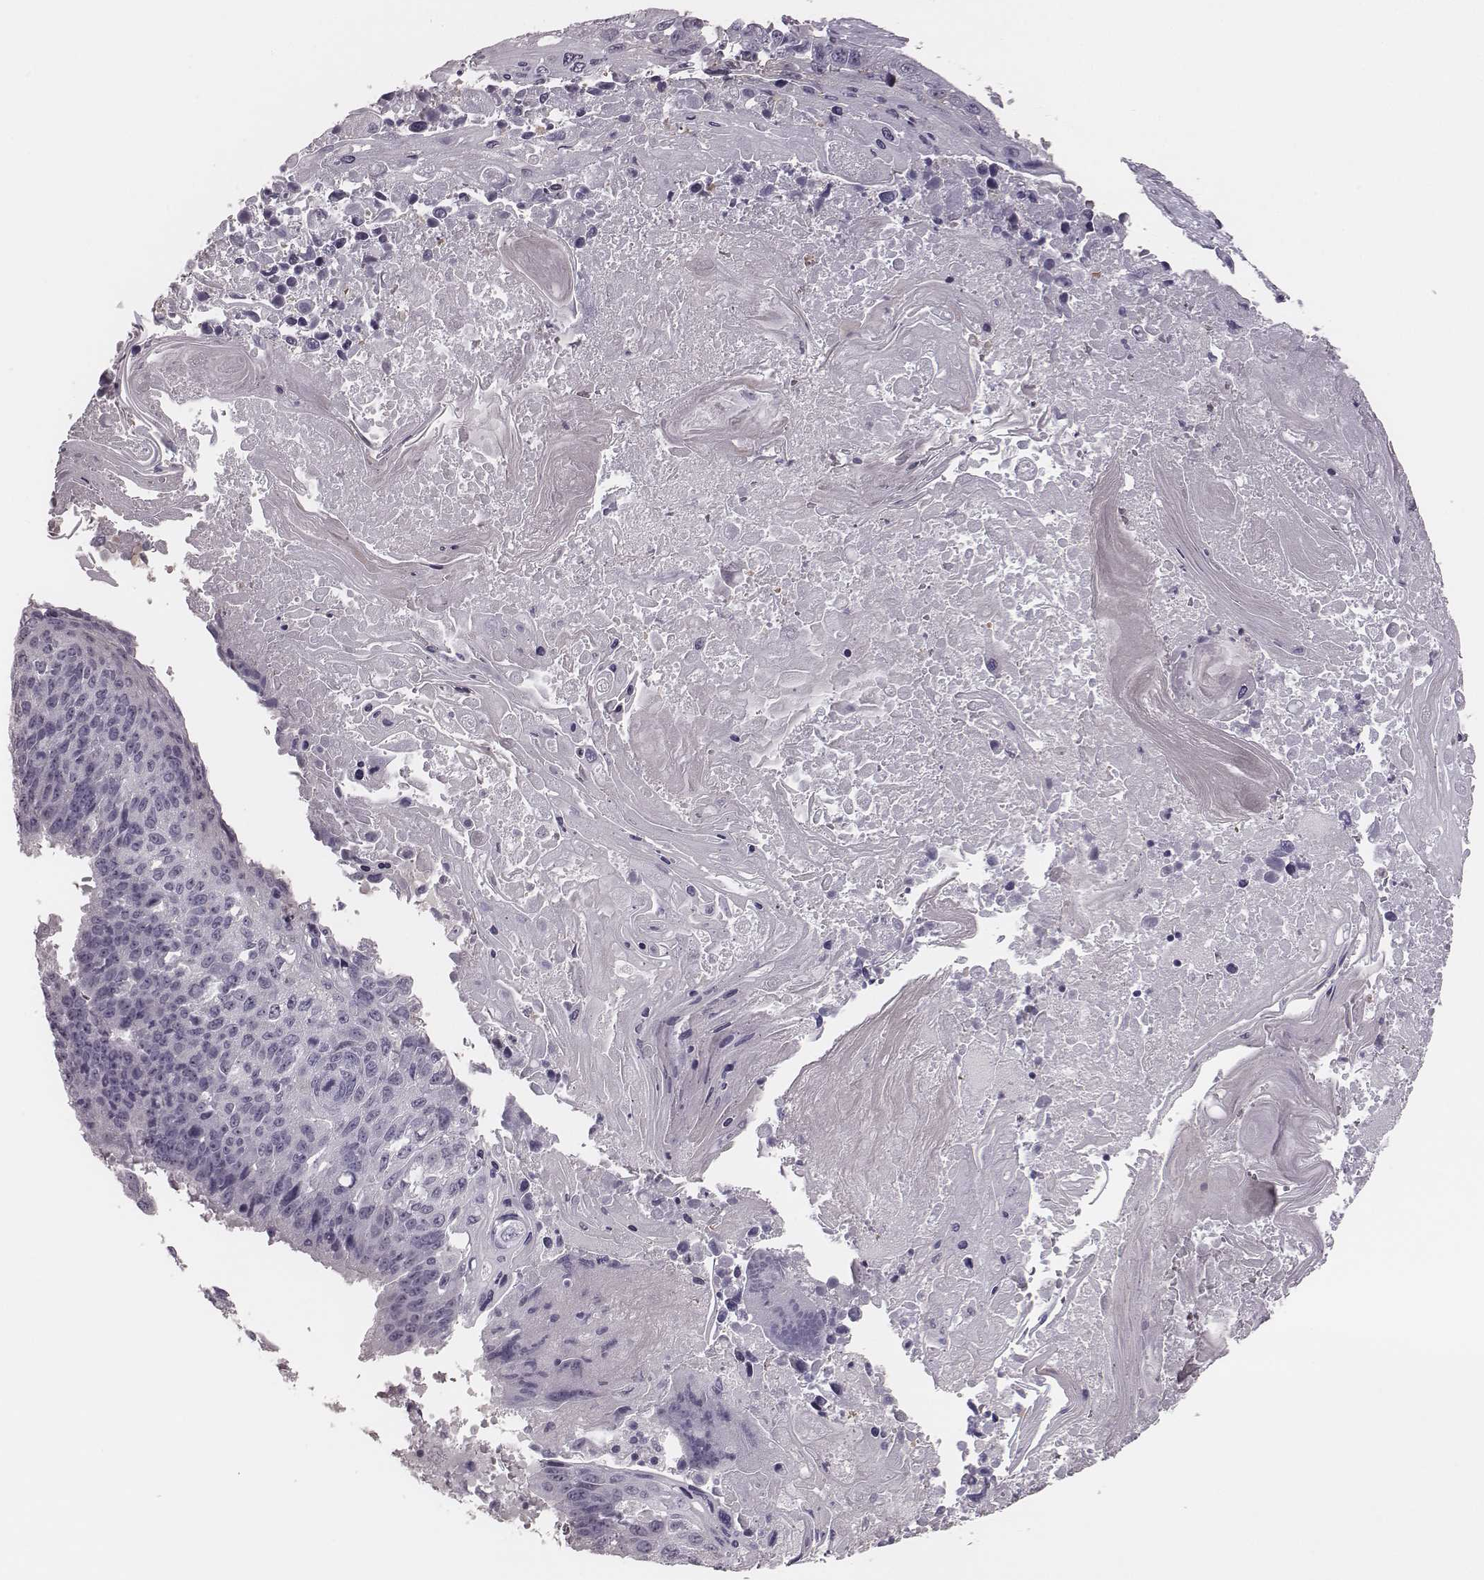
{"staining": {"intensity": "negative", "quantity": "none", "location": "none"}, "tissue": "lung cancer", "cell_type": "Tumor cells", "image_type": "cancer", "snomed": [{"axis": "morphology", "description": "Squamous cell carcinoma, NOS"}, {"axis": "topography", "description": "Lung"}], "caption": "A high-resolution photomicrograph shows IHC staining of squamous cell carcinoma (lung), which demonstrates no significant expression in tumor cells.", "gene": "CSH1", "patient": {"sex": "male", "age": 73}}